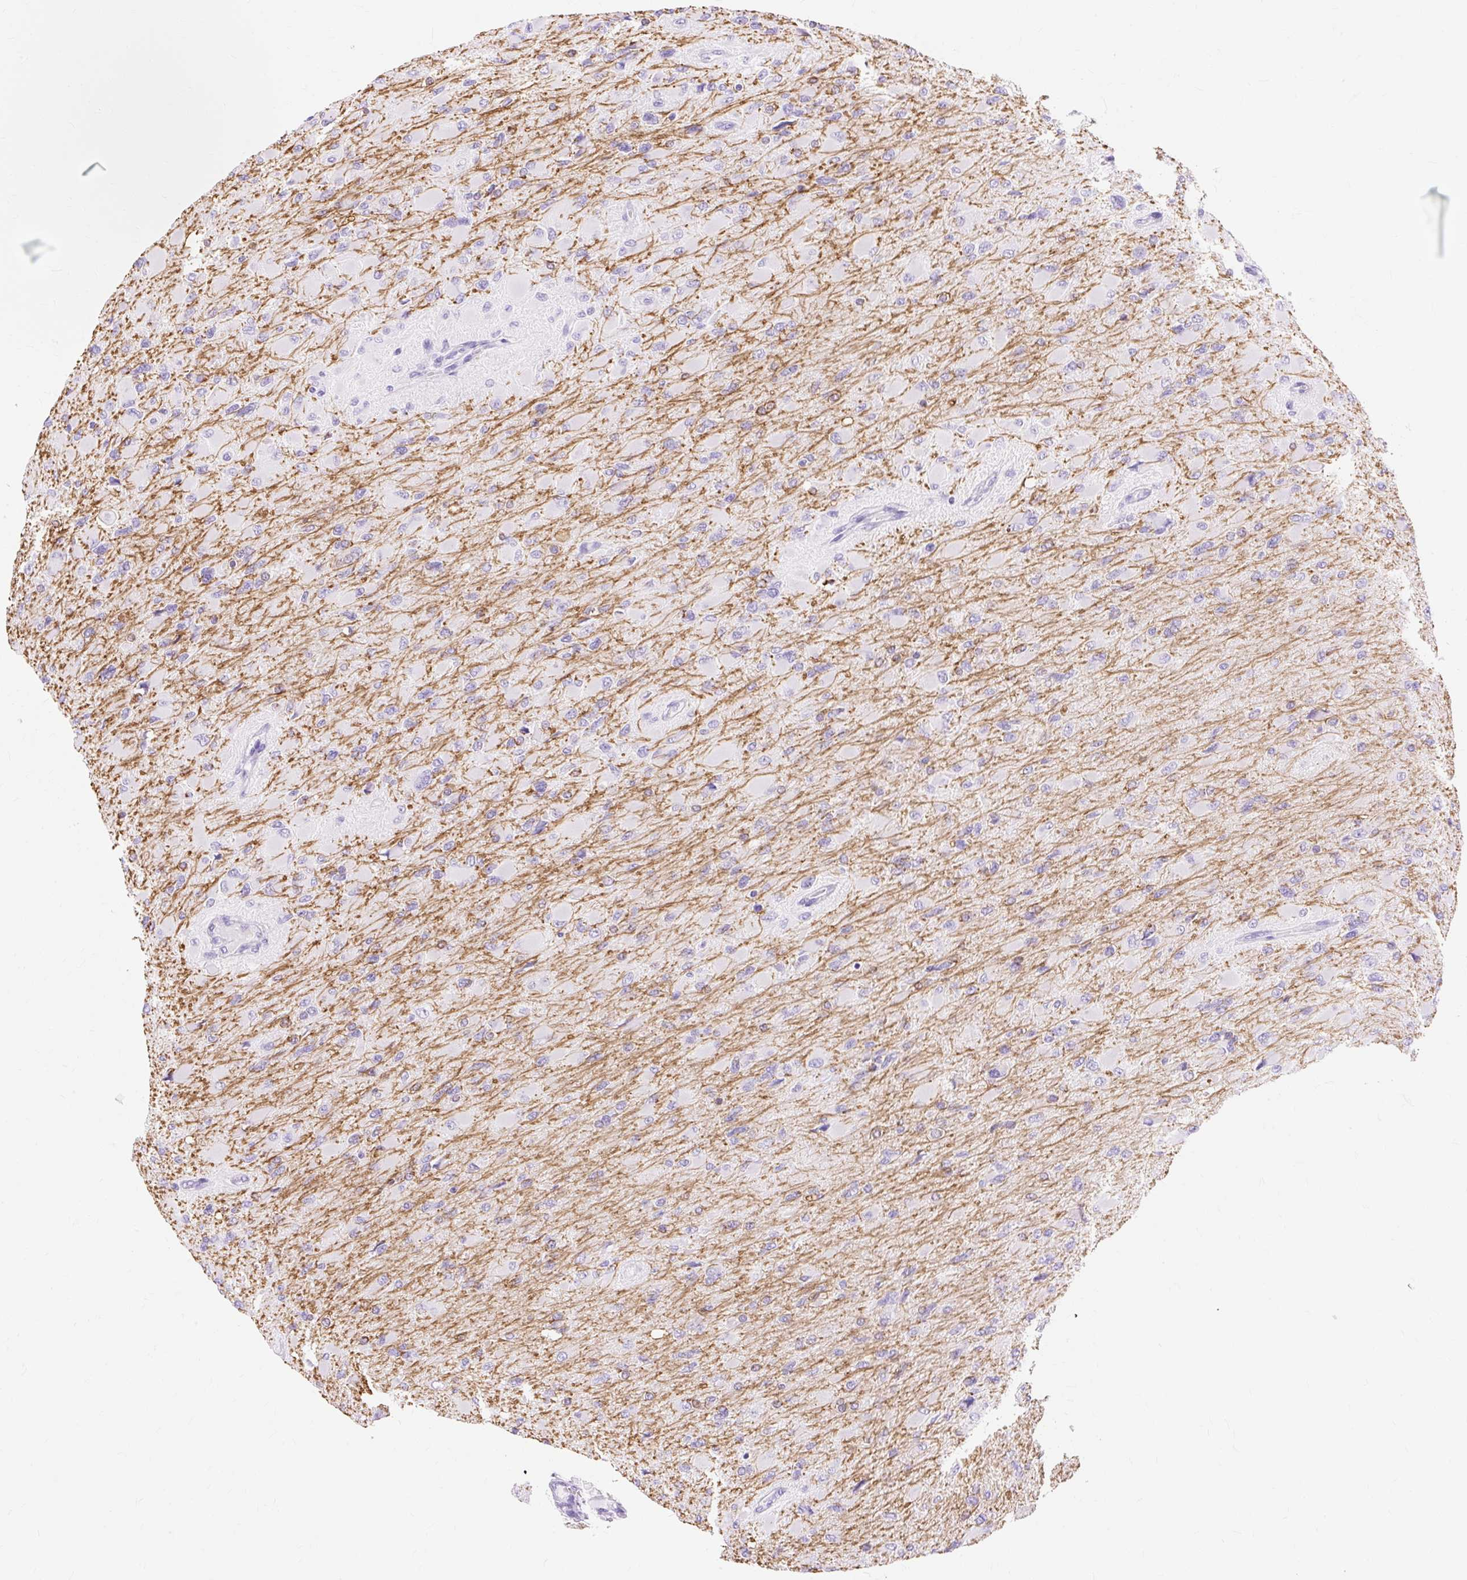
{"staining": {"intensity": "negative", "quantity": "none", "location": "none"}, "tissue": "glioma", "cell_type": "Tumor cells", "image_type": "cancer", "snomed": [{"axis": "morphology", "description": "Glioma, malignant, High grade"}, {"axis": "topography", "description": "Cerebral cortex"}], "caption": "An IHC micrograph of glioma is shown. There is no staining in tumor cells of glioma.", "gene": "MBP", "patient": {"sex": "female", "age": 36}}